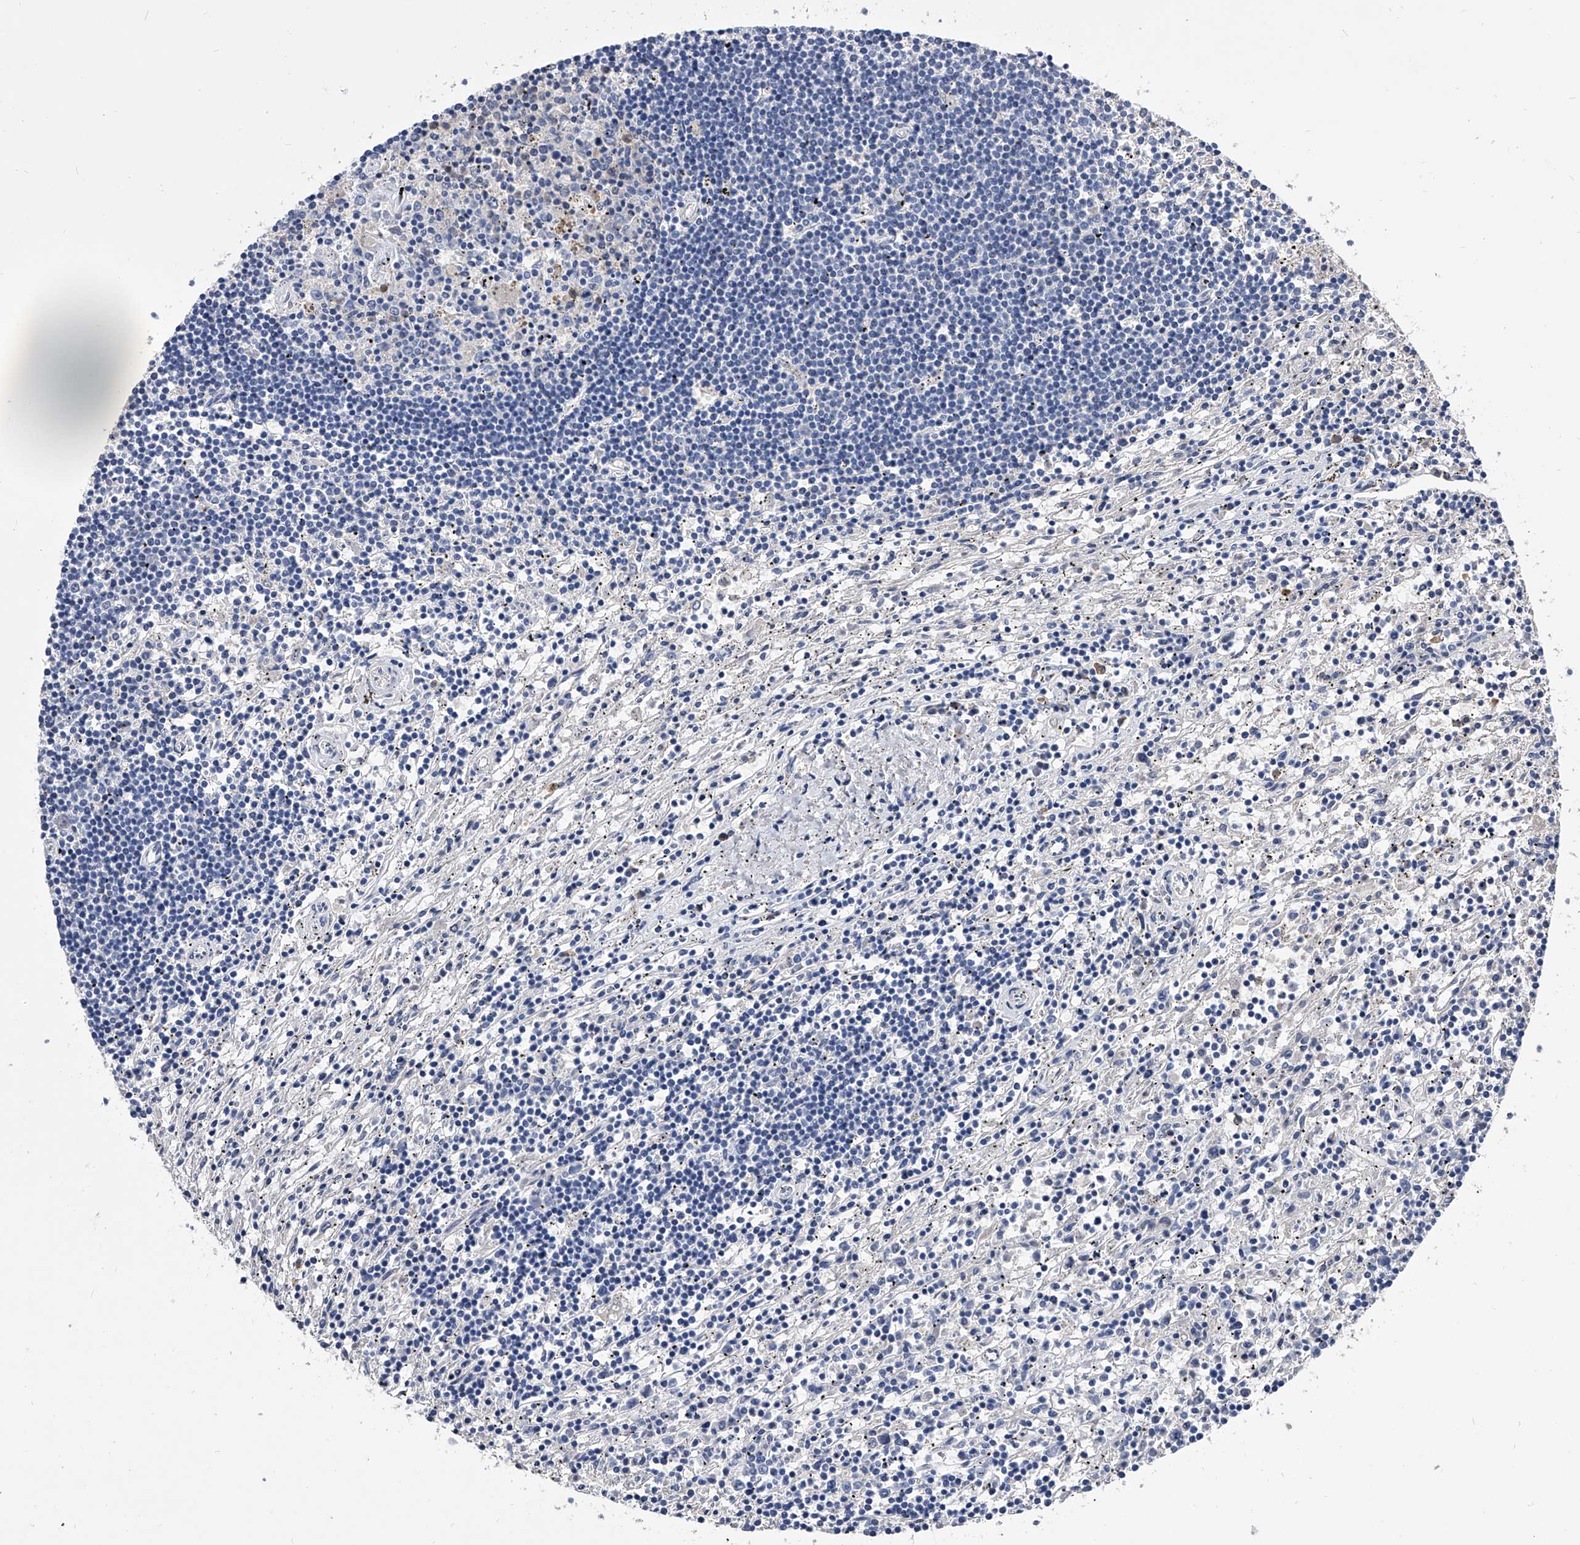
{"staining": {"intensity": "negative", "quantity": "none", "location": "none"}, "tissue": "lymphoma", "cell_type": "Tumor cells", "image_type": "cancer", "snomed": [{"axis": "morphology", "description": "Malignant lymphoma, non-Hodgkin's type, Low grade"}, {"axis": "topography", "description": "Spleen"}], "caption": "Immunohistochemistry (IHC) of lymphoma displays no staining in tumor cells. (DAB immunohistochemistry (IHC) with hematoxylin counter stain).", "gene": "EFCAB7", "patient": {"sex": "male", "age": 76}}